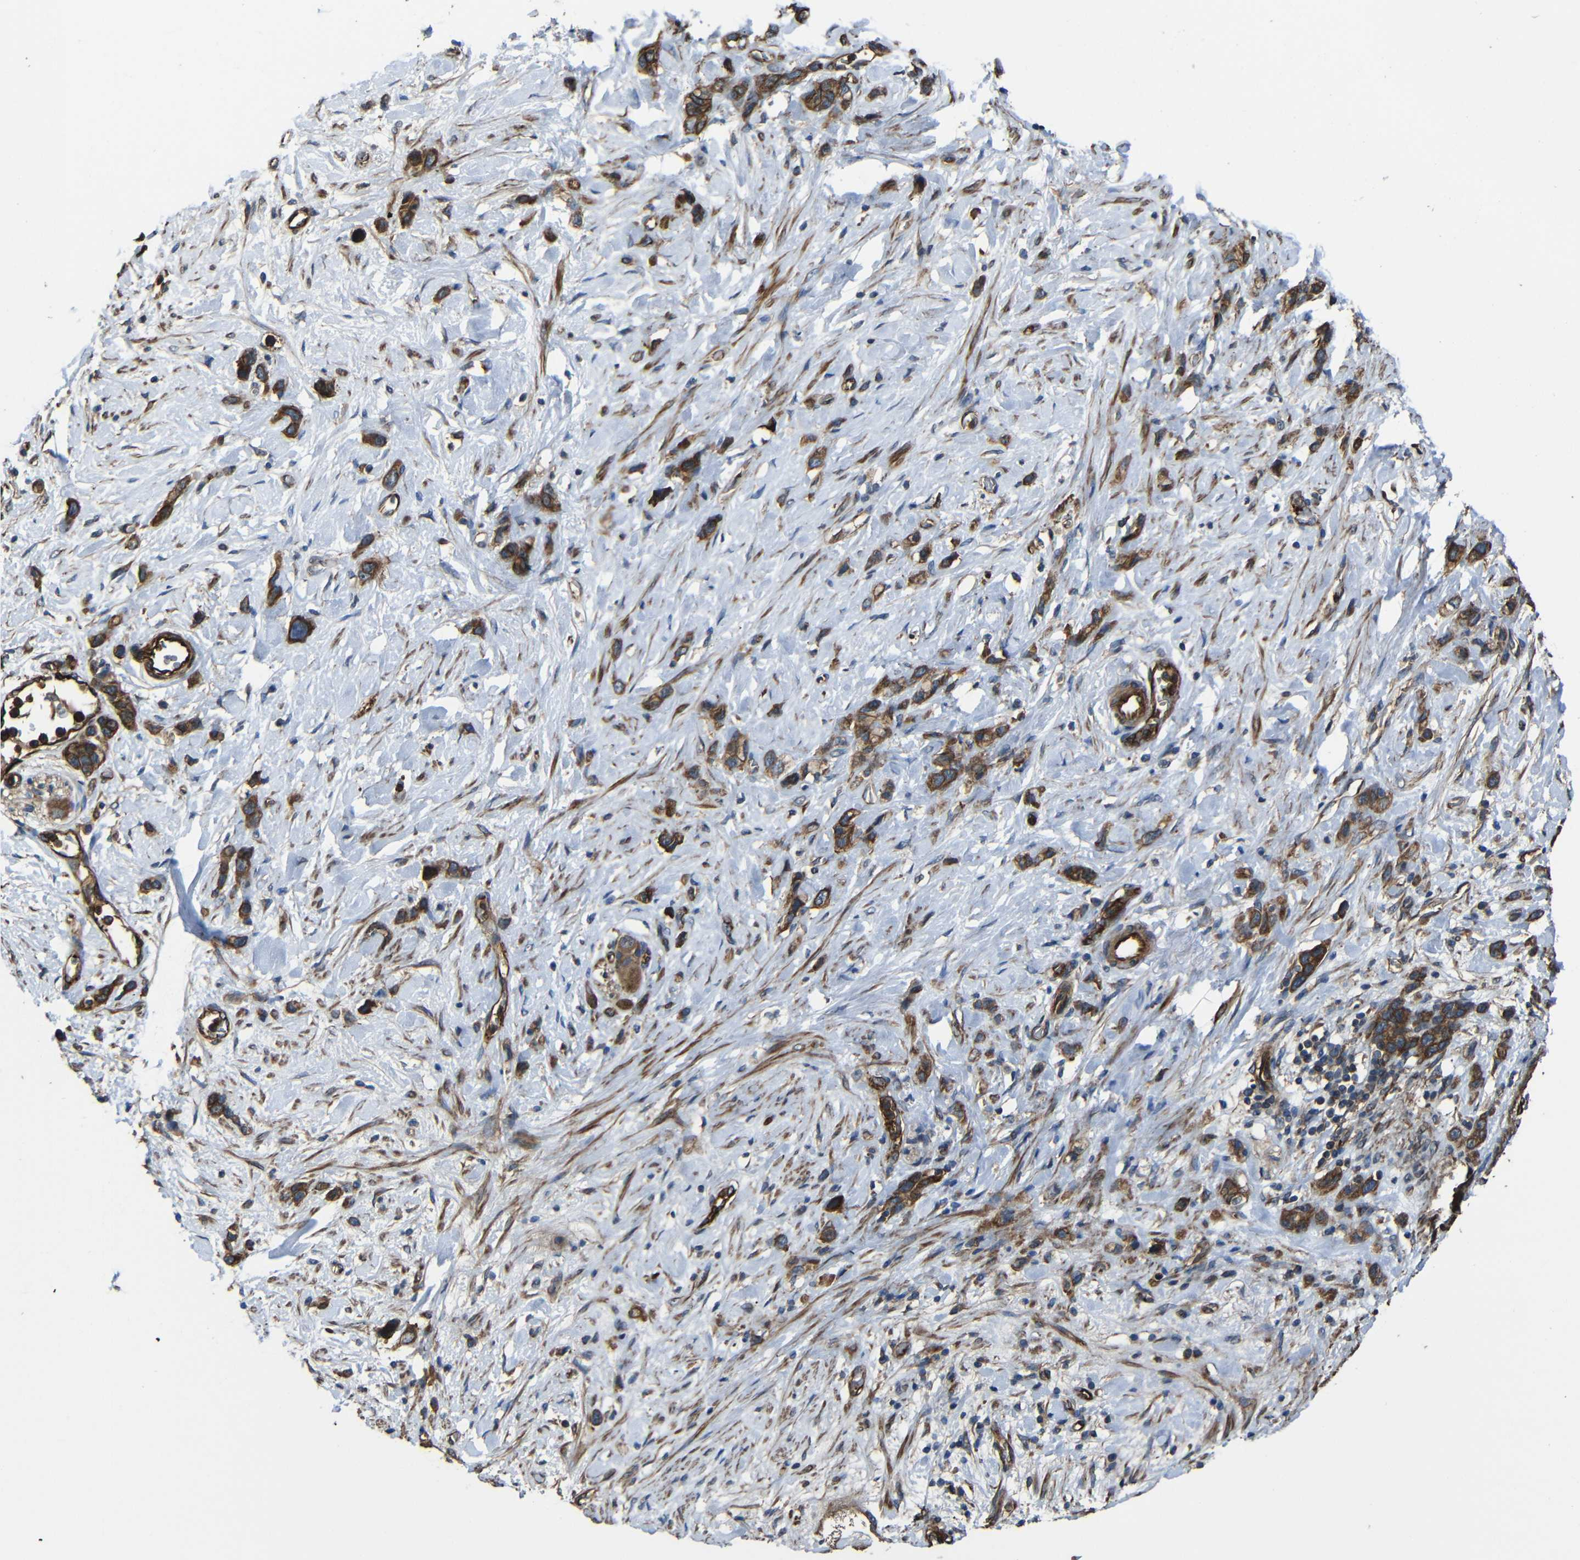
{"staining": {"intensity": "moderate", "quantity": ">75%", "location": "cytoplasmic/membranous"}, "tissue": "stomach cancer", "cell_type": "Tumor cells", "image_type": "cancer", "snomed": [{"axis": "morphology", "description": "Adenocarcinoma, NOS"}, {"axis": "morphology", "description": "Adenocarcinoma, High grade"}, {"axis": "topography", "description": "Stomach, upper"}, {"axis": "topography", "description": "Stomach, lower"}], "caption": "High-magnification brightfield microscopy of stomach cancer stained with DAB (3,3'-diaminobenzidine) (brown) and counterstained with hematoxylin (blue). tumor cells exhibit moderate cytoplasmic/membranous staining is present in approximately>75% of cells.", "gene": "PTCH1", "patient": {"sex": "female", "age": 65}}